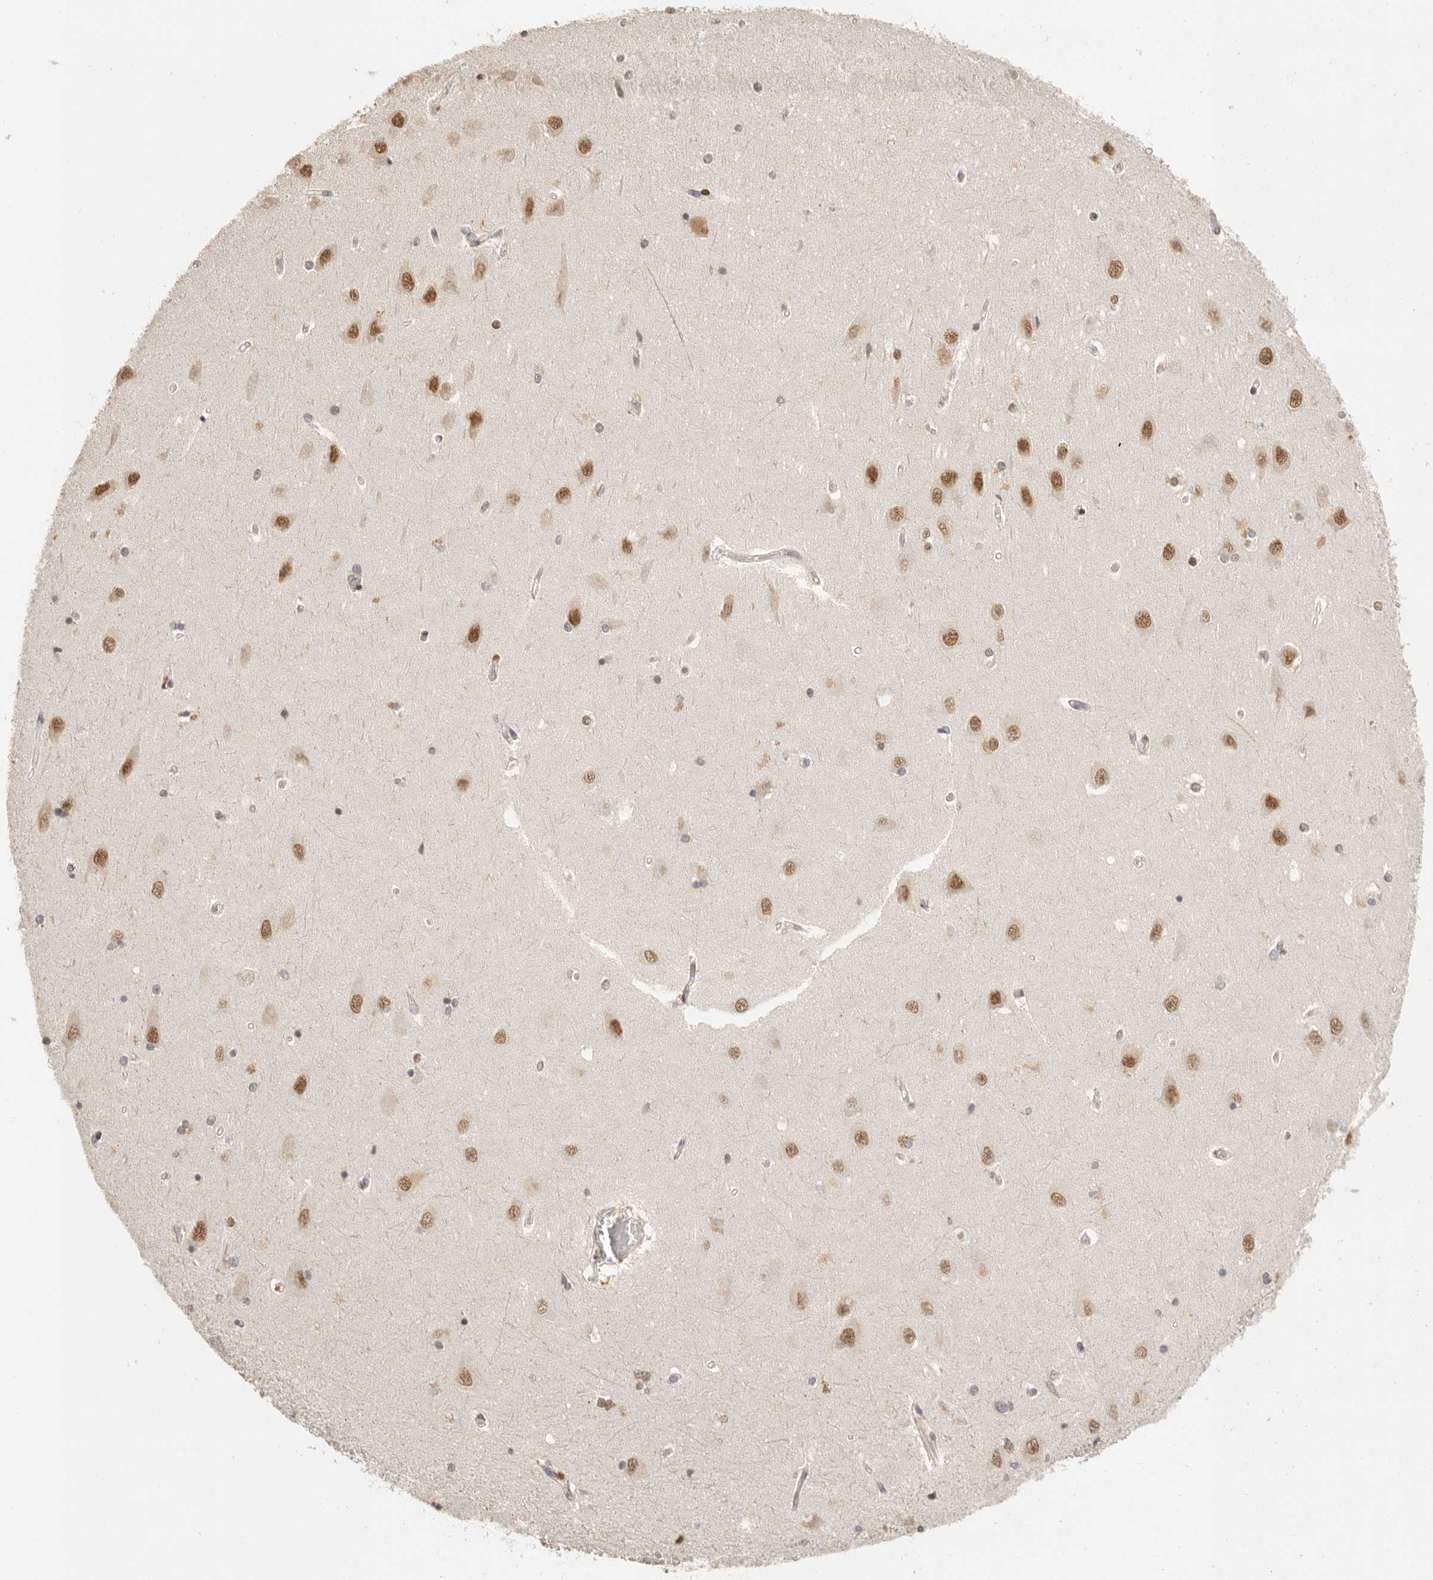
{"staining": {"intensity": "moderate", "quantity": ">75%", "location": "nuclear"}, "tissue": "hippocampus", "cell_type": "Glial cells", "image_type": "normal", "snomed": [{"axis": "morphology", "description": "Normal tissue, NOS"}, {"axis": "topography", "description": "Hippocampus"}], "caption": "This image shows immunohistochemistry staining of normal hippocampus, with medium moderate nuclear expression in approximately >75% of glial cells.", "gene": "GPBP1L1", "patient": {"sex": "male", "age": 45}}